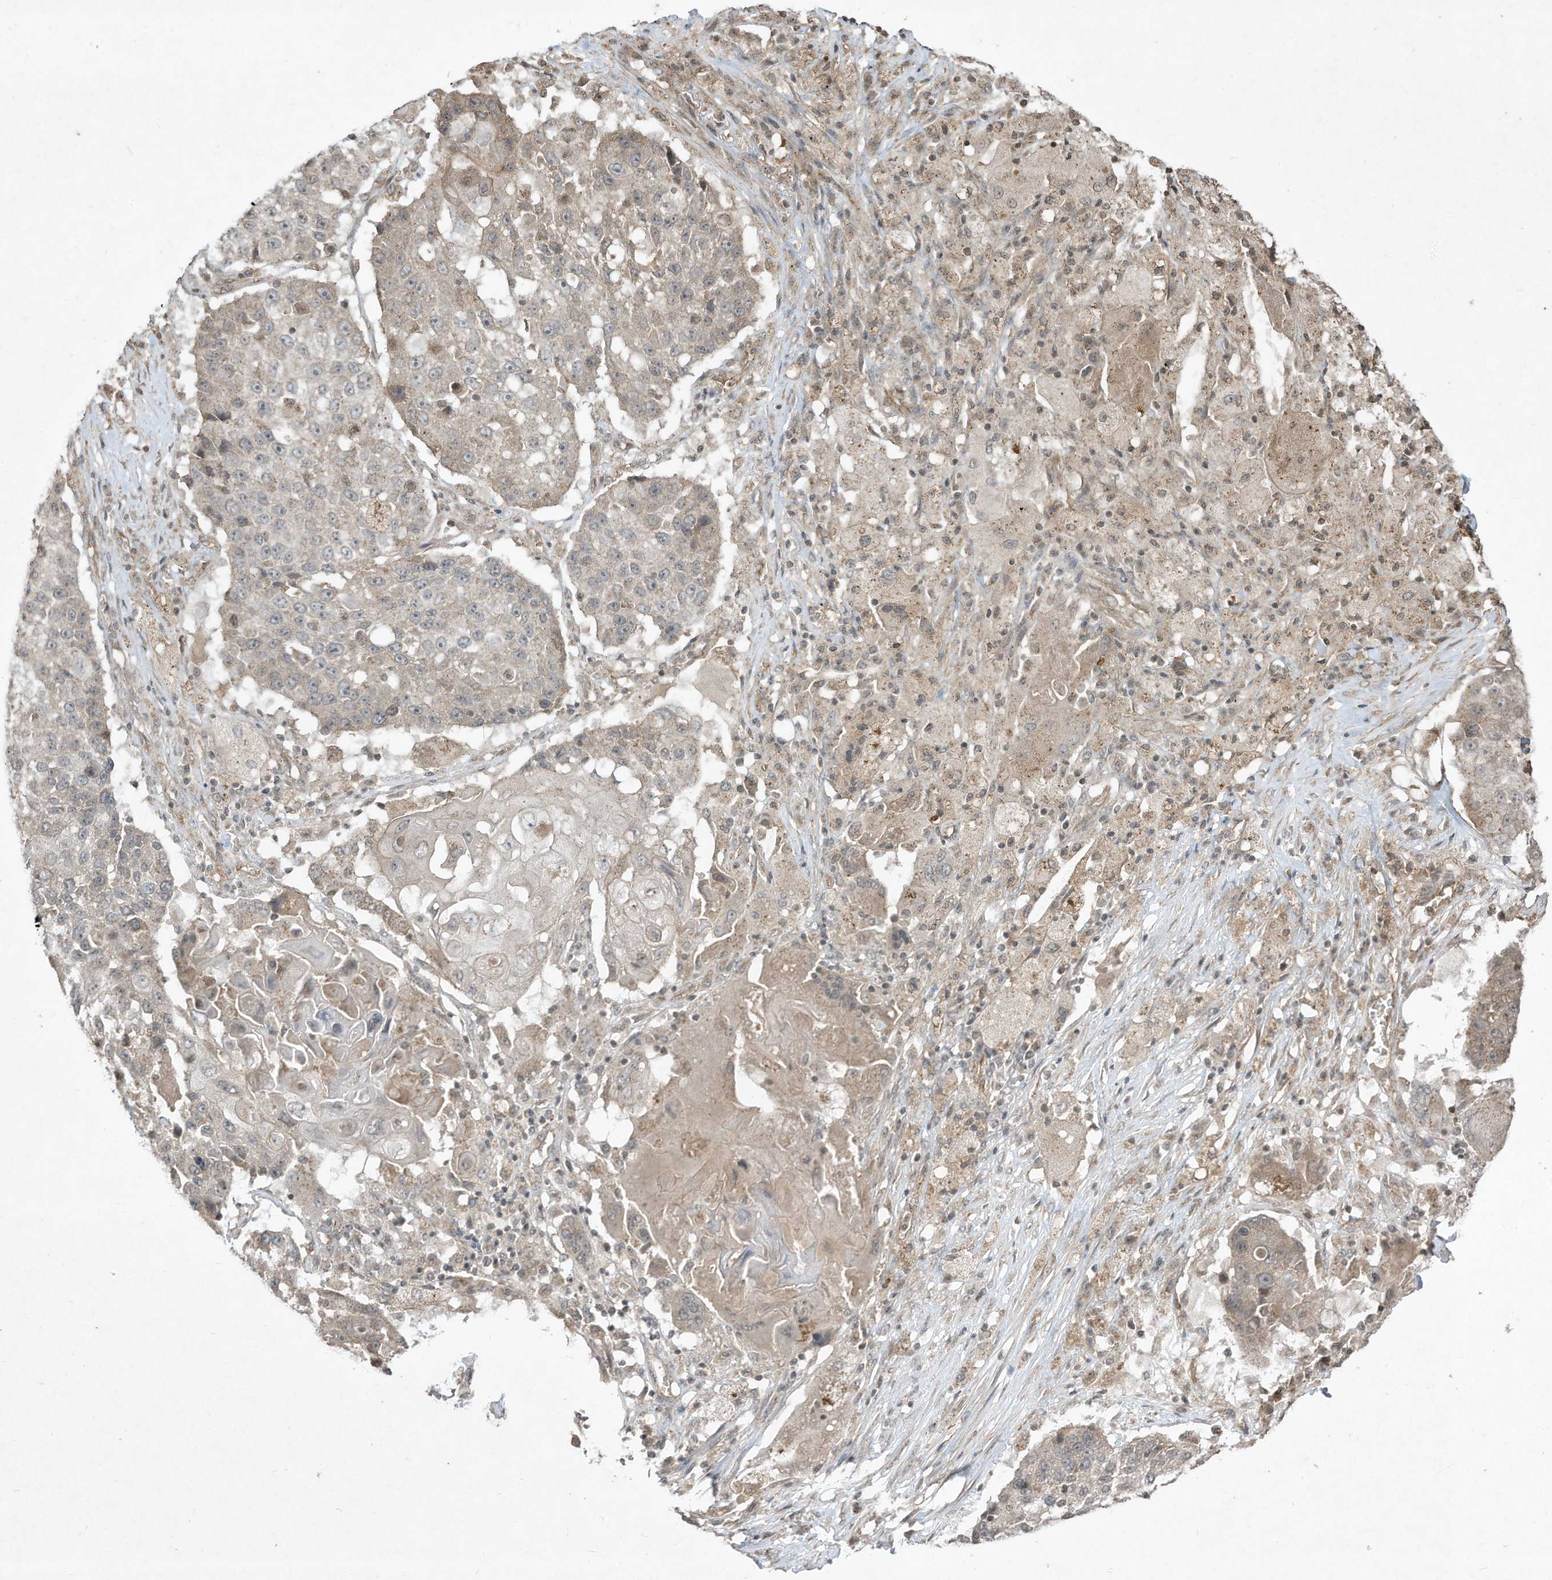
{"staining": {"intensity": "weak", "quantity": "<25%", "location": "cytoplasmic/membranous"}, "tissue": "lung cancer", "cell_type": "Tumor cells", "image_type": "cancer", "snomed": [{"axis": "morphology", "description": "Squamous cell carcinoma, NOS"}, {"axis": "topography", "description": "Lung"}], "caption": "Lung cancer was stained to show a protein in brown. There is no significant staining in tumor cells. (Immunohistochemistry, brightfield microscopy, high magnification).", "gene": "MATN2", "patient": {"sex": "male", "age": 61}}